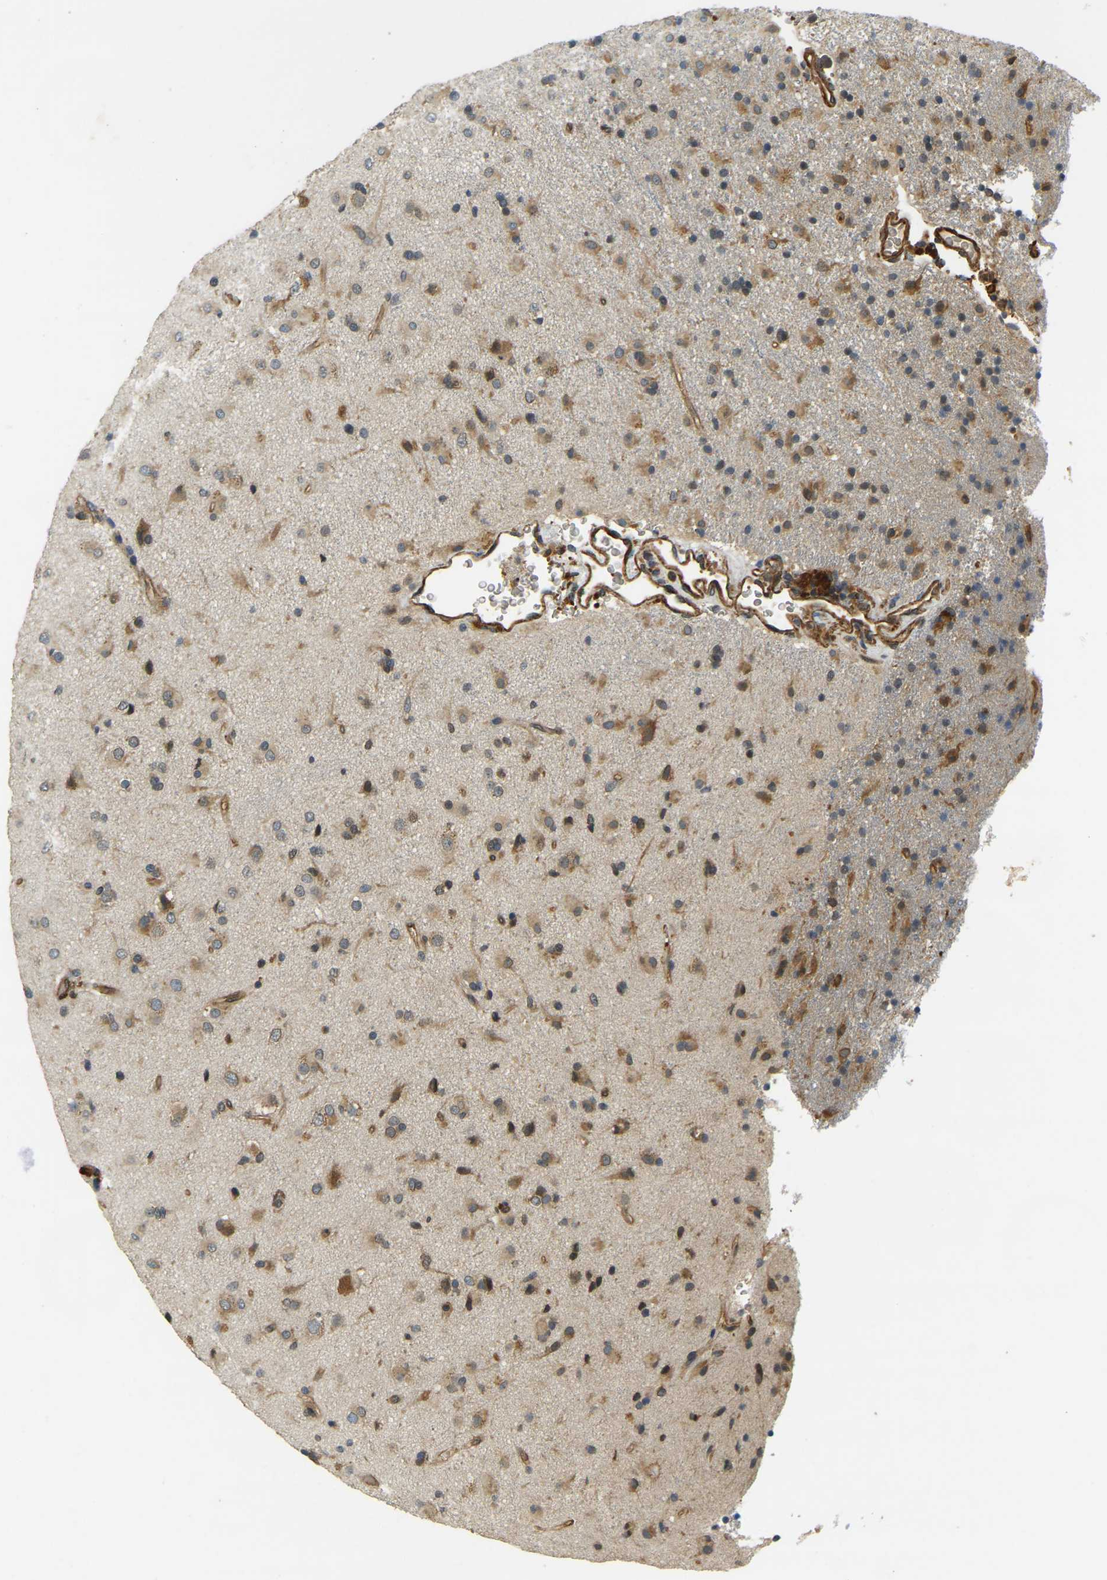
{"staining": {"intensity": "moderate", "quantity": ">75%", "location": "cytoplasmic/membranous"}, "tissue": "glioma", "cell_type": "Tumor cells", "image_type": "cancer", "snomed": [{"axis": "morphology", "description": "Glioma, malignant, Low grade"}, {"axis": "topography", "description": "Brain"}], "caption": "Brown immunohistochemical staining in human malignant glioma (low-grade) exhibits moderate cytoplasmic/membranous expression in approximately >75% of tumor cells.", "gene": "ERGIC1", "patient": {"sex": "male", "age": 65}}